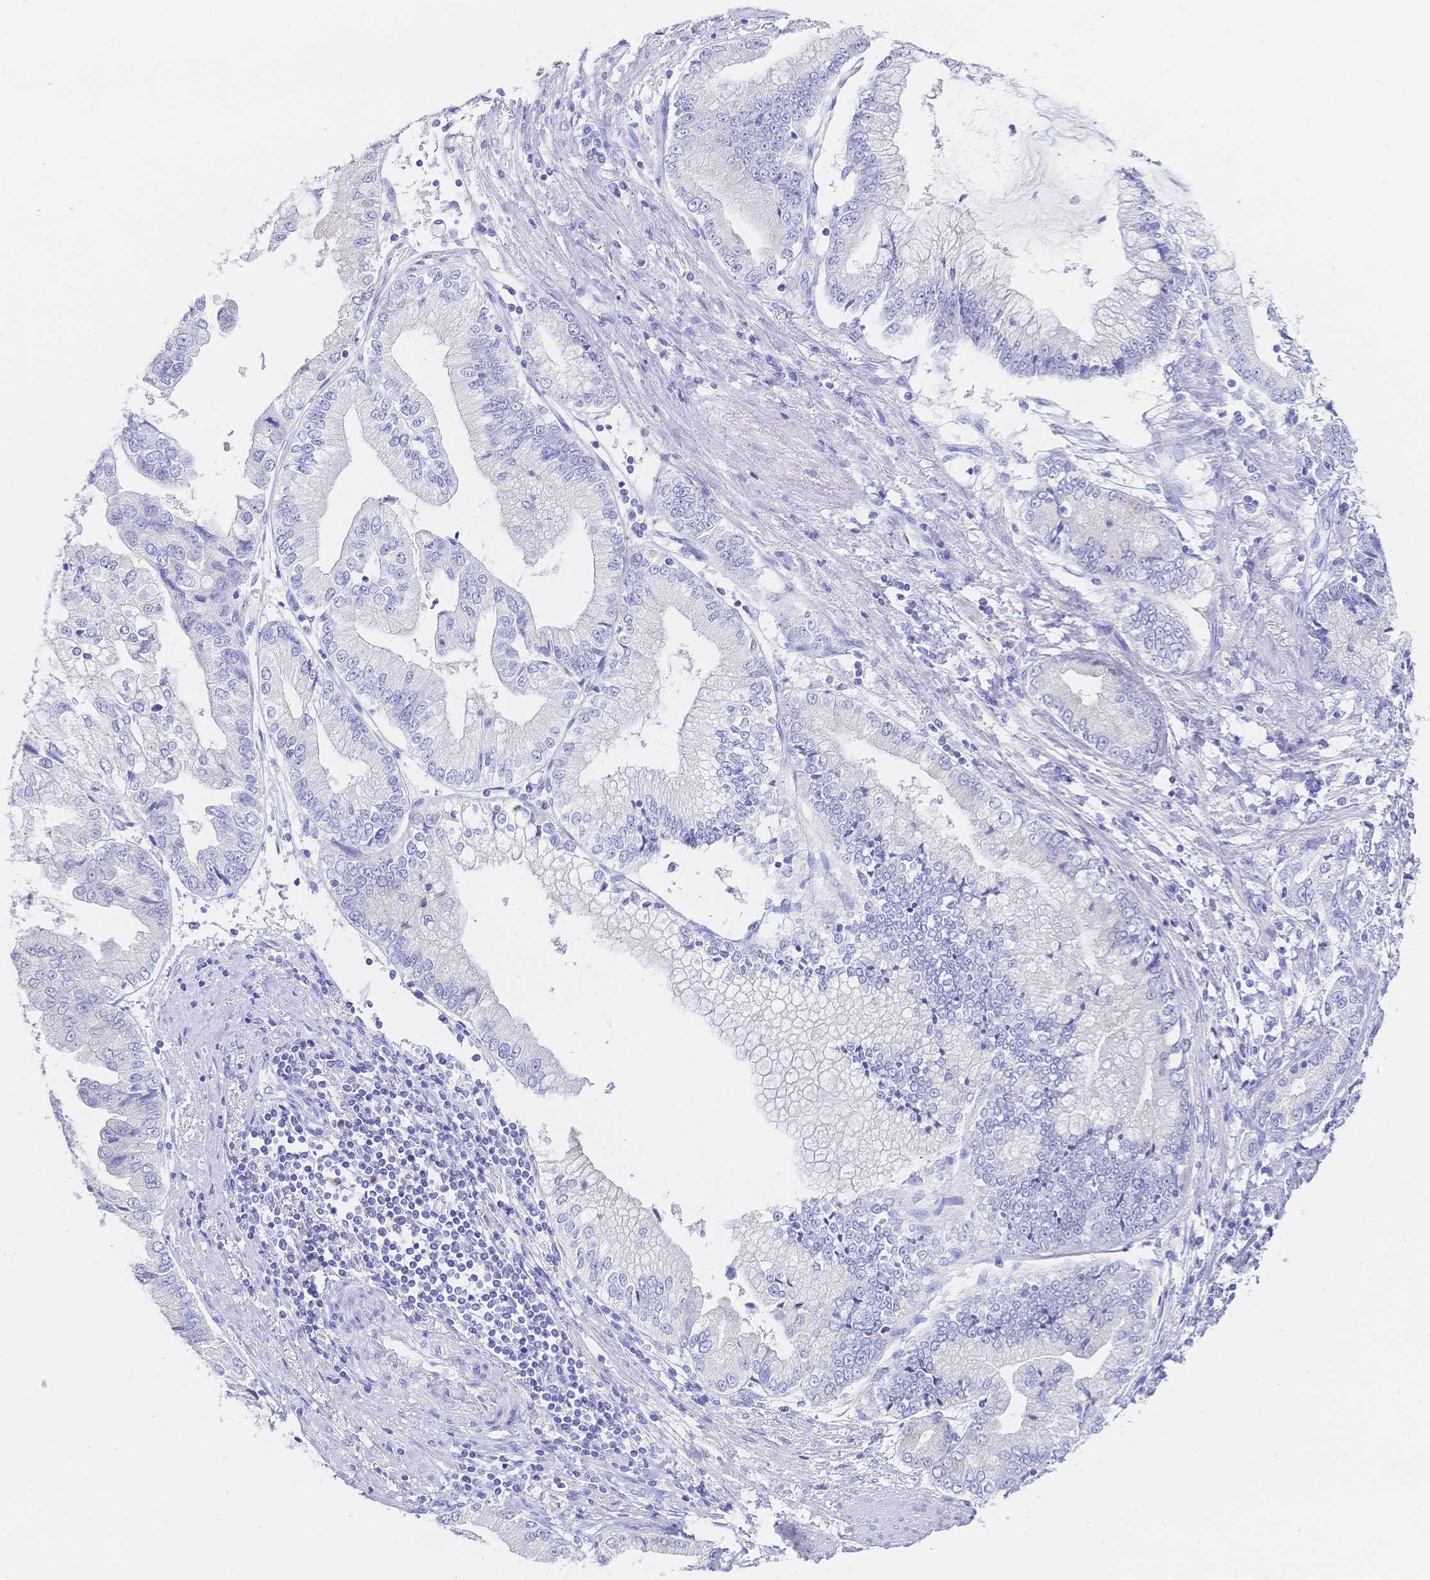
{"staining": {"intensity": "negative", "quantity": "none", "location": "none"}, "tissue": "stomach cancer", "cell_type": "Tumor cells", "image_type": "cancer", "snomed": [{"axis": "morphology", "description": "Adenocarcinoma, NOS"}, {"axis": "topography", "description": "Stomach, upper"}], "caption": "An IHC micrograph of stomach cancer is shown. There is no staining in tumor cells of stomach cancer. The staining is performed using DAB (3,3'-diaminobenzidine) brown chromogen with nuclei counter-stained in using hematoxylin.", "gene": "RRM1", "patient": {"sex": "female", "age": 74}}